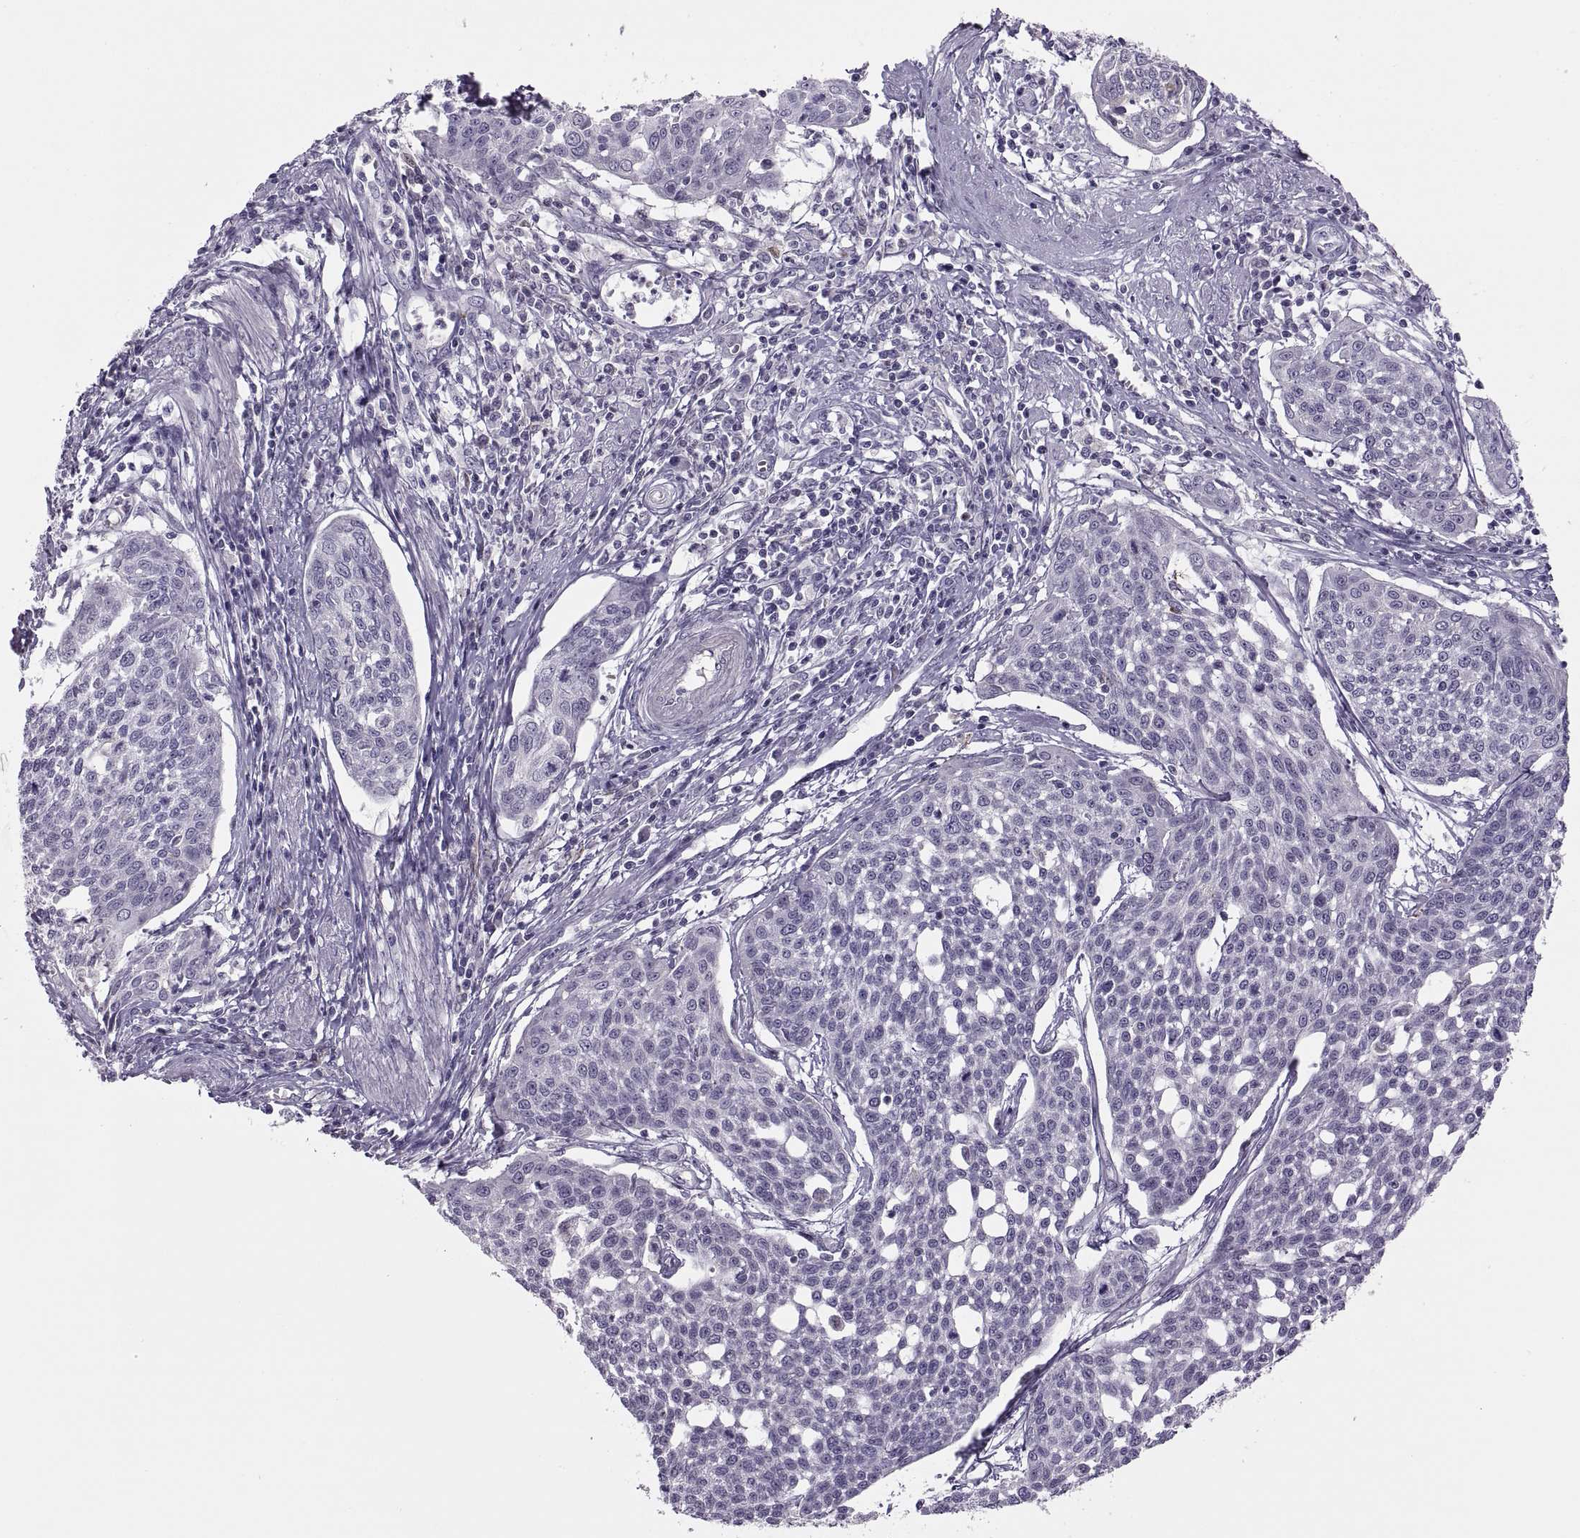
{"staining": {"intensity": "negative", "quantity": "none", "location": "none"}, "tissue": "cervical cancer", "cell_type": "Tumor cells", "image_type": "cancer", "snomed": [{"axis": "morphology", "description": "Squamous cell carcinoma, NOS"}, {"axis": "topography", "description": "Cervix"}], "caption": "This is an immunohistochemistry (IHC) histopathology image of human squamous cell carcinoma (cervical). There is no positivity in tumor cells.", "gene": "CHCT1", "patient": {"sex": "female", "age": 34}}